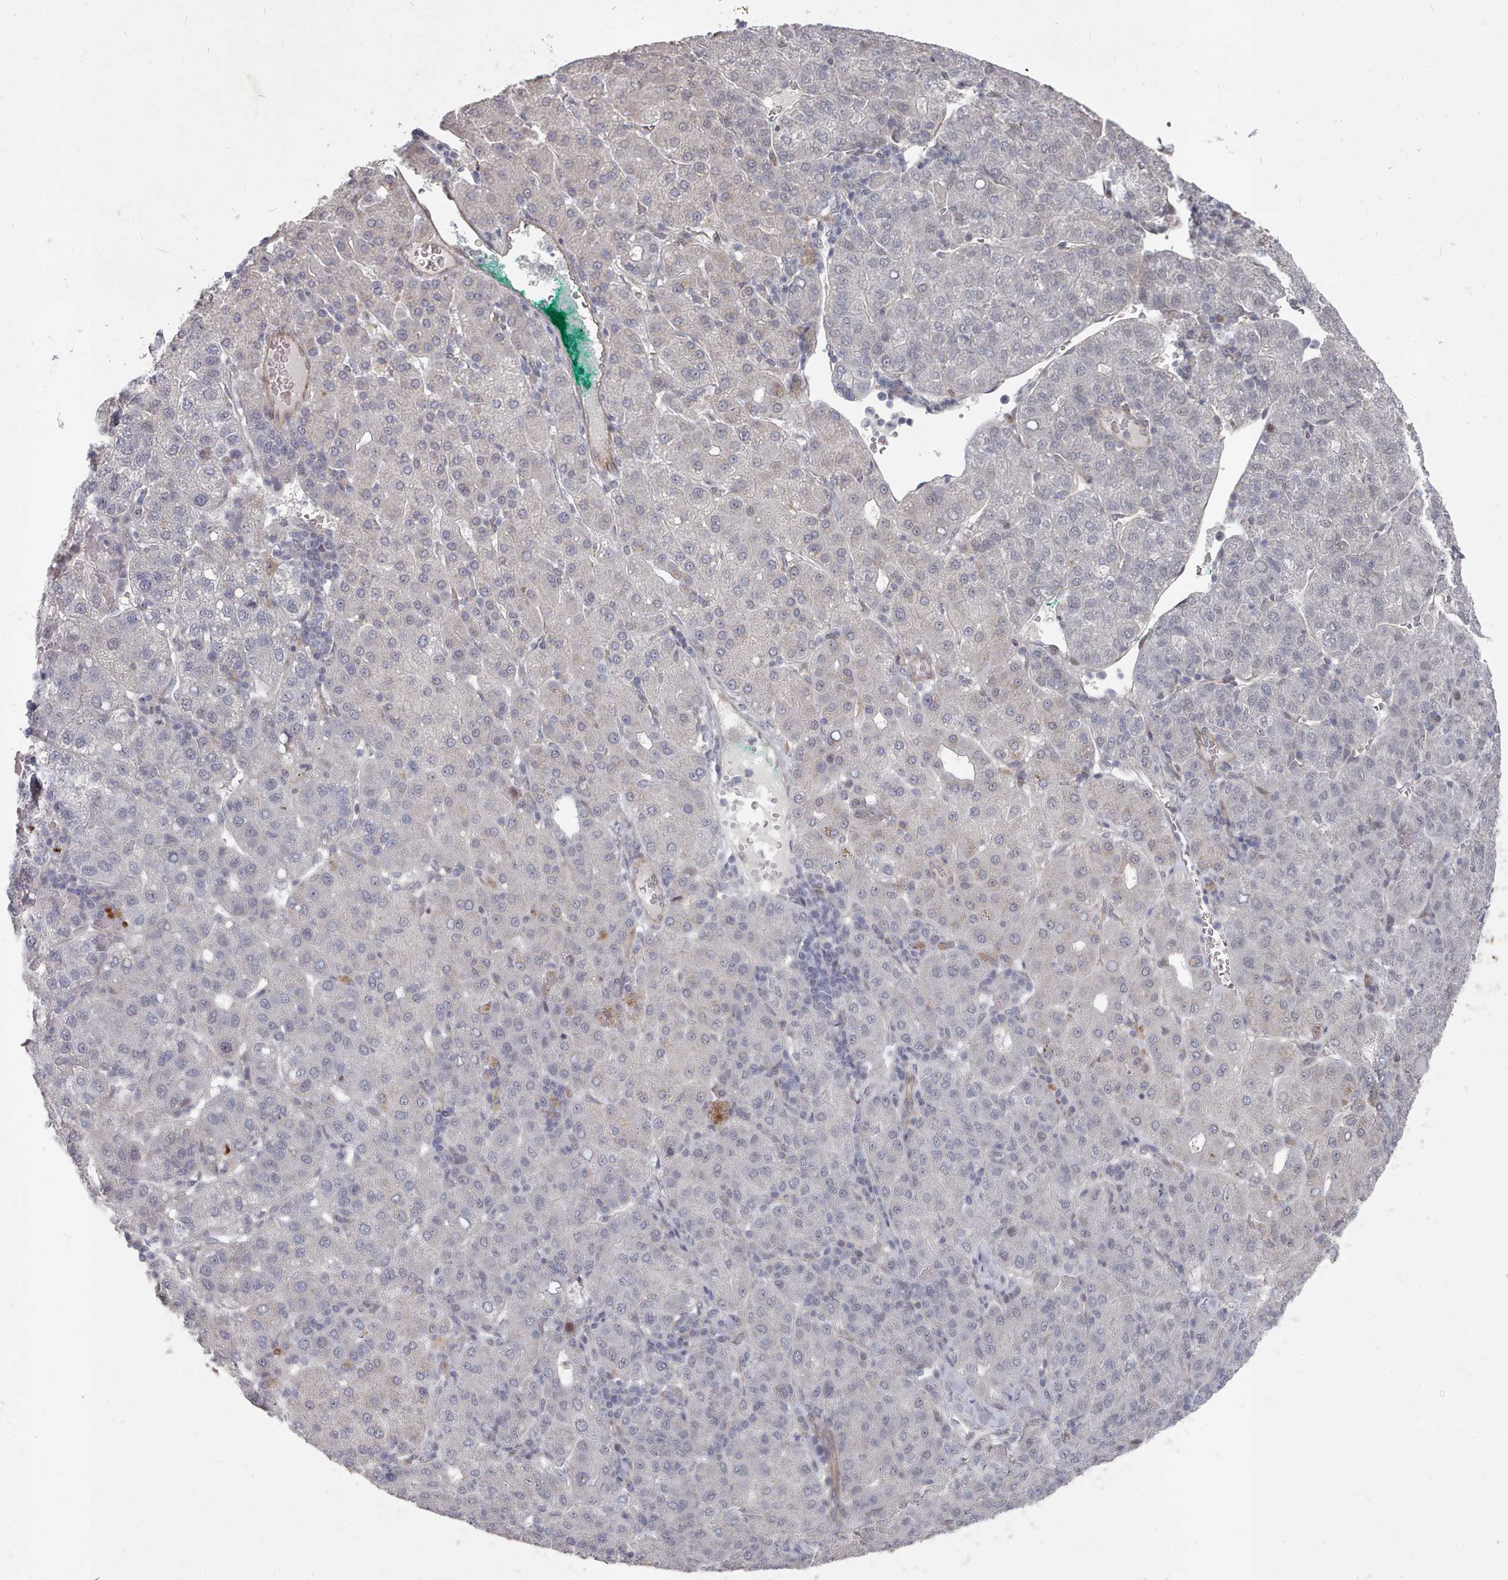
{"staining": {"intensity": "negative", "quantity": "none", "location": "none"}, "tissue": "liver cancer", "cell_type": "Tumor cells", "image_type": "cancer", "snomed": [{"axis": "morphology", "description": "Carcinoma, Hepatocellular, NOS"}, {"axis": "topography", "description": "Liver"}], "caption": "IHC photomicrograph of neoplastic tissue: human liver cancer (hepatocellular carcinoma) stained with DAB (3,3'-diaminobenzidine) reveals no significant protein expression in tumor cells.", "gene": "CPSF4", "patient": {"sex": "male", "age": 65}}